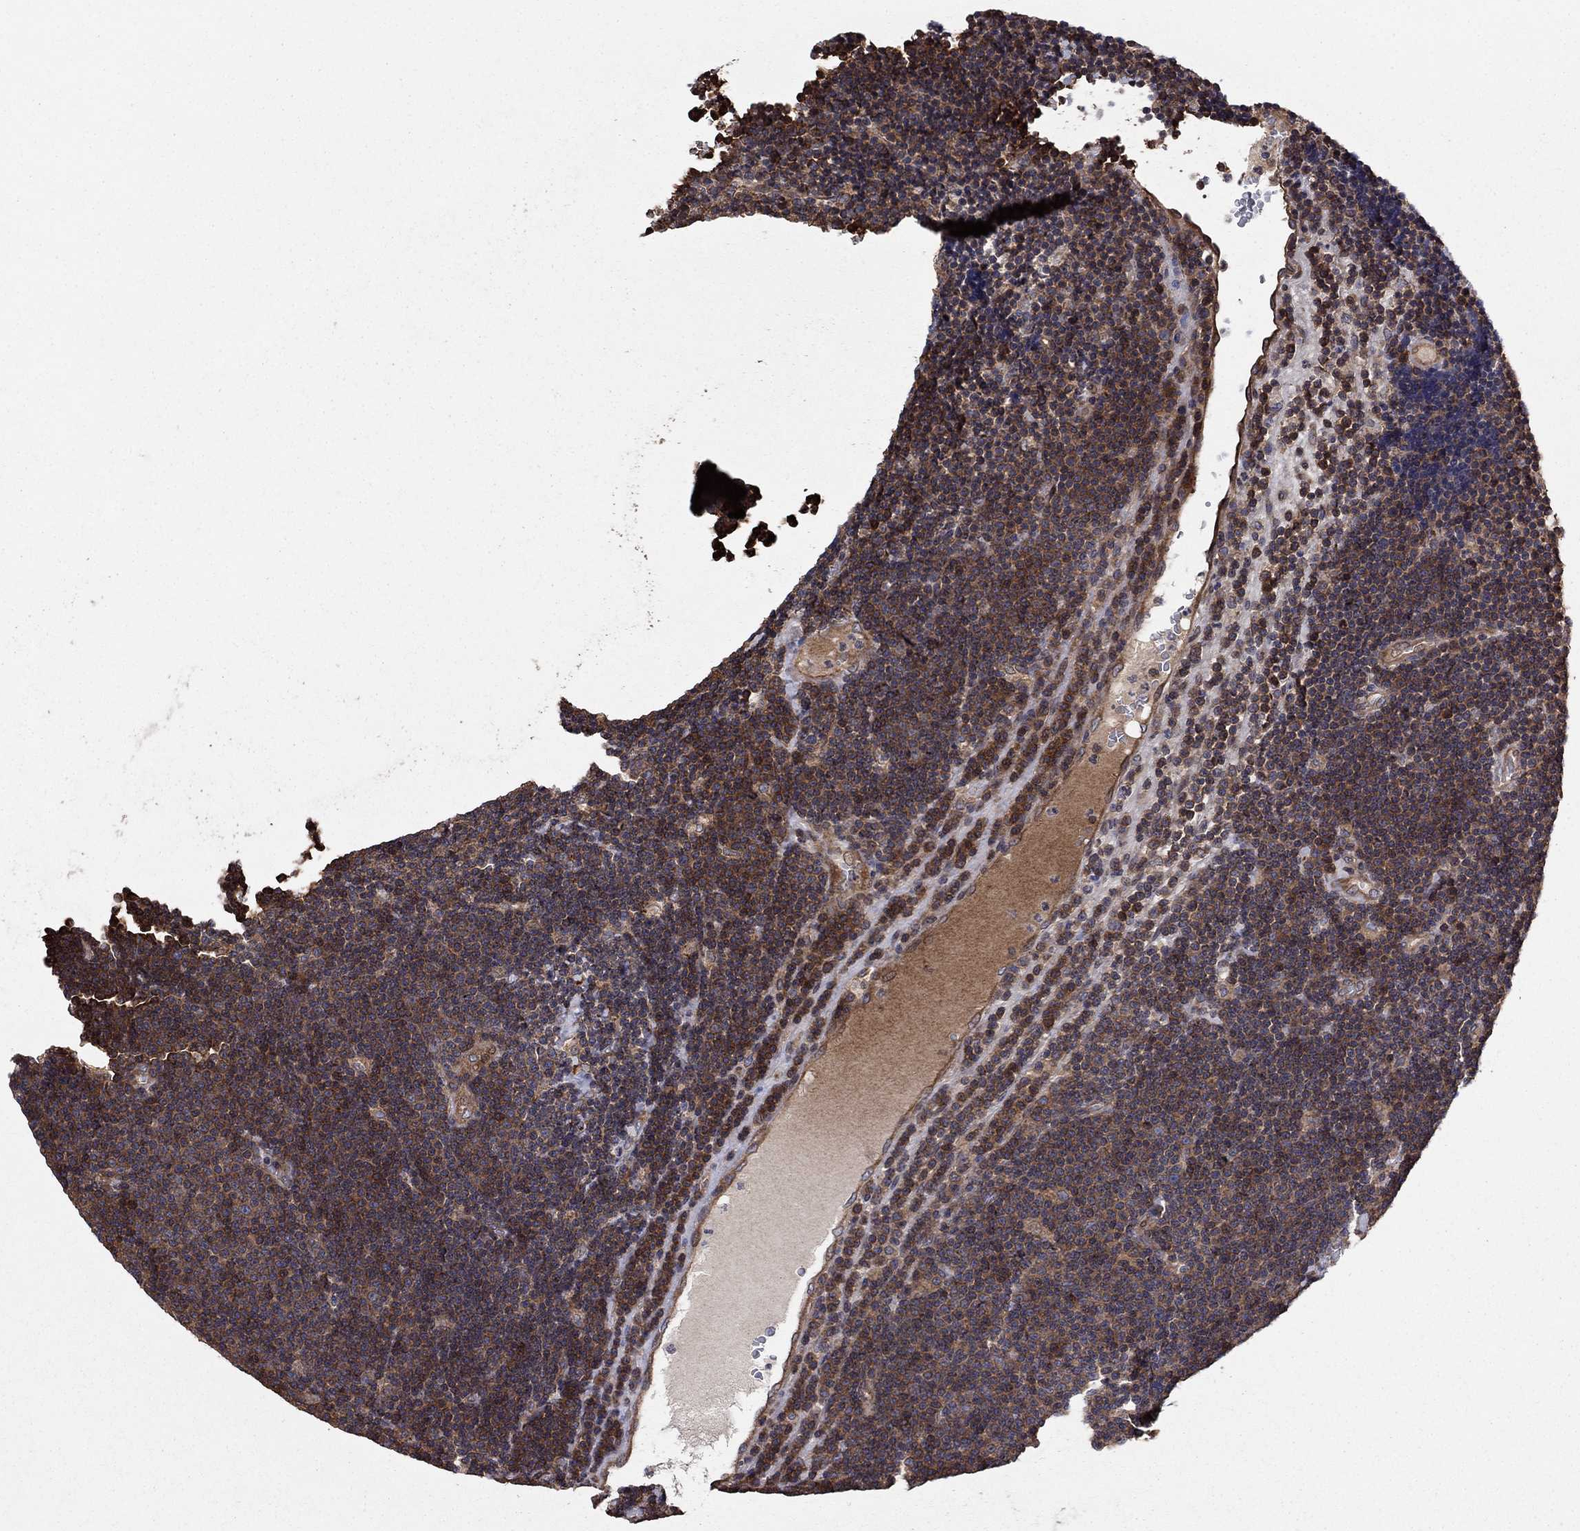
{"staining": {"intensity": "strong", "quantity": "<25%", "location": "cytoplasmic/membranous"}, "tissue": "lymphoma", "cell_type": "Tumor cells", "image_type": "cancer", "snomed": [{"axis": "morphology", "description": "Malignant lymphoma, non-Hodgkin's type, Low grade"}, {"axis": "topography", "description": "Brain"}], "caption": "The immunohistochemical stain labels strong cytoplasmic/membranous staining in tumor cells of lymphoma tissue. (DAB (3,3'-diaminobenzidine) IHC with brightfield microscopy, high magnification).", "gene": "BABAM2", "patient": {"sex": "female", "age": 66}}